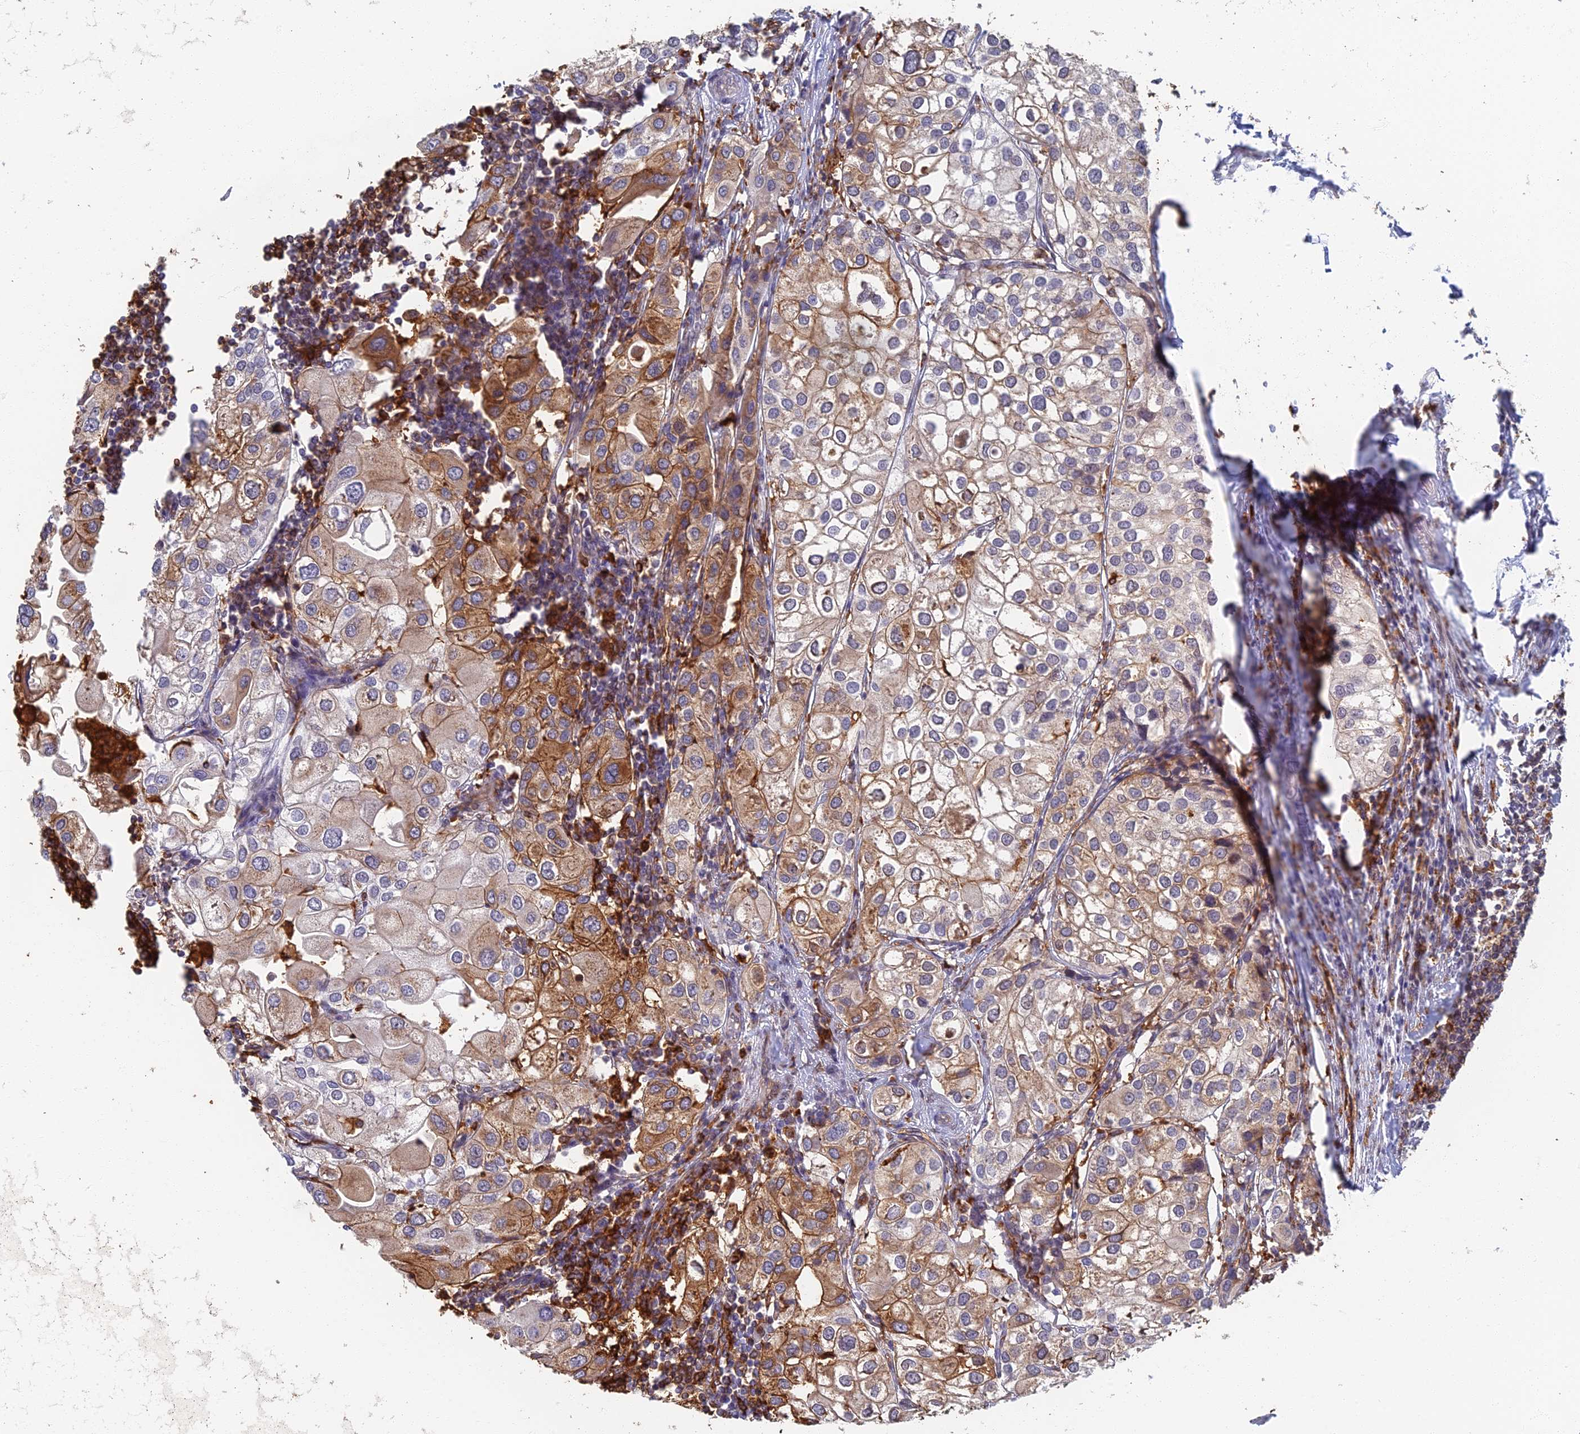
{"staining": {"intensity": "moderate", "quantity": "25%-75%", "location": "cytoplasmic/membranous"}, "tissue": "urothelial cancer", "cell_type": "Tumor cells", "image_type": "cancer", "snomed": [{"axis": "morphology", "description": "Urothelial carcinoma, High grade"}, {"axis": "topography", "description": "Urinary bladder"}], "caption": "High-power microscopy captured an IHC image of urothelial cancer, revealing moderate cytoplasmic/membranous positivity in approximately 25%-75% of tumor cells. Immunohistochemistry stains the protein of interest in brown and the nuclei are stained blue.", "gene": "GPATCH1", "patient": {"sex": "male", "age": 64}}